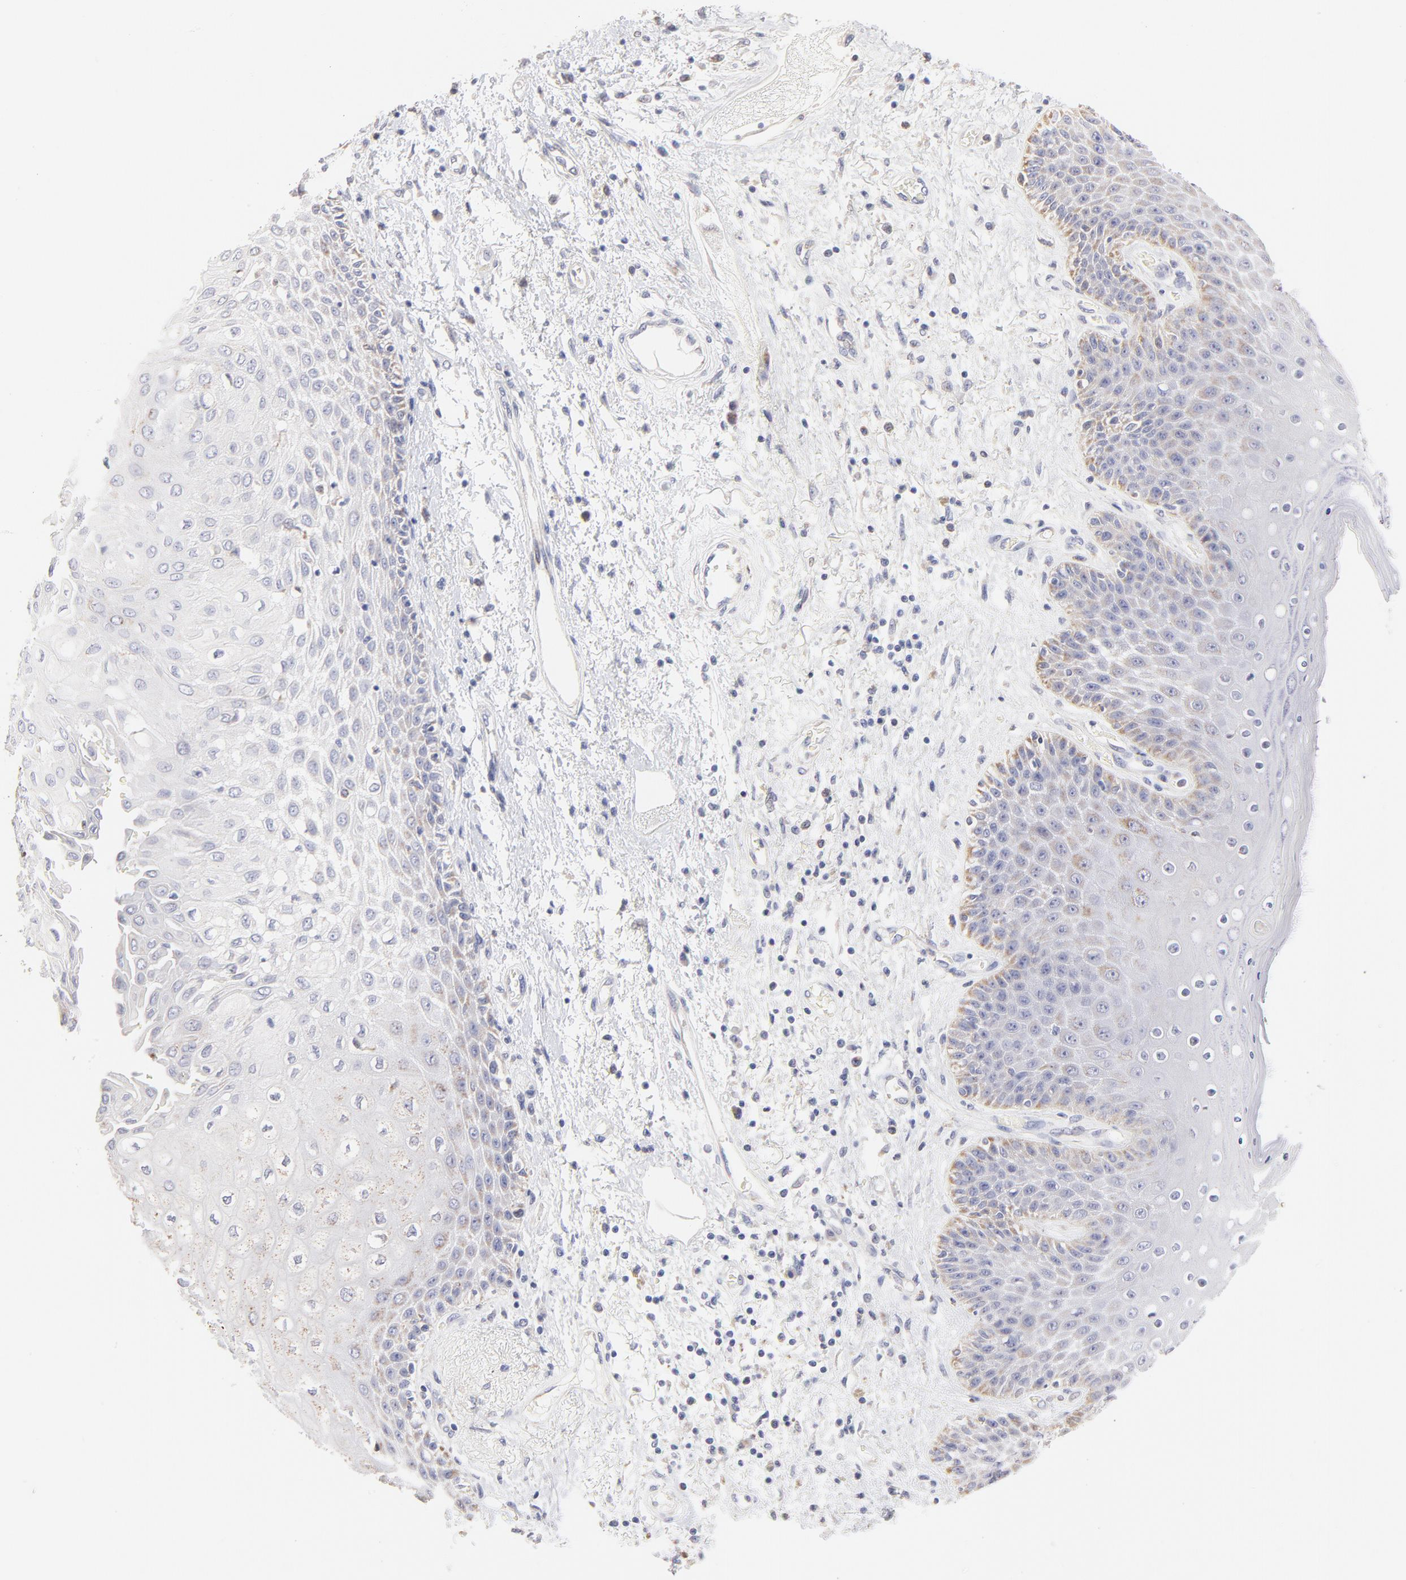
{"staining": {"intensity": "weak", "quantity": "<25%", "location": "cytoplasmic/membranous"}, "tissue": "skin", "cell_type": "Epidermal cells", "image_type": "normal", "snomed": [{"axis": "morphology", "description": "Normal tissue, NOS"}, {"axis": "topography", "description": "Anal"}], "caption": "Immunohistochemistry image of normal skin: skin stained with DAB (3,3'-diaminobenzidine) exhibits no significant protein staining in epidermal cells.", "gene": "TST", "patient": {"sex": "female", "age": 46}}